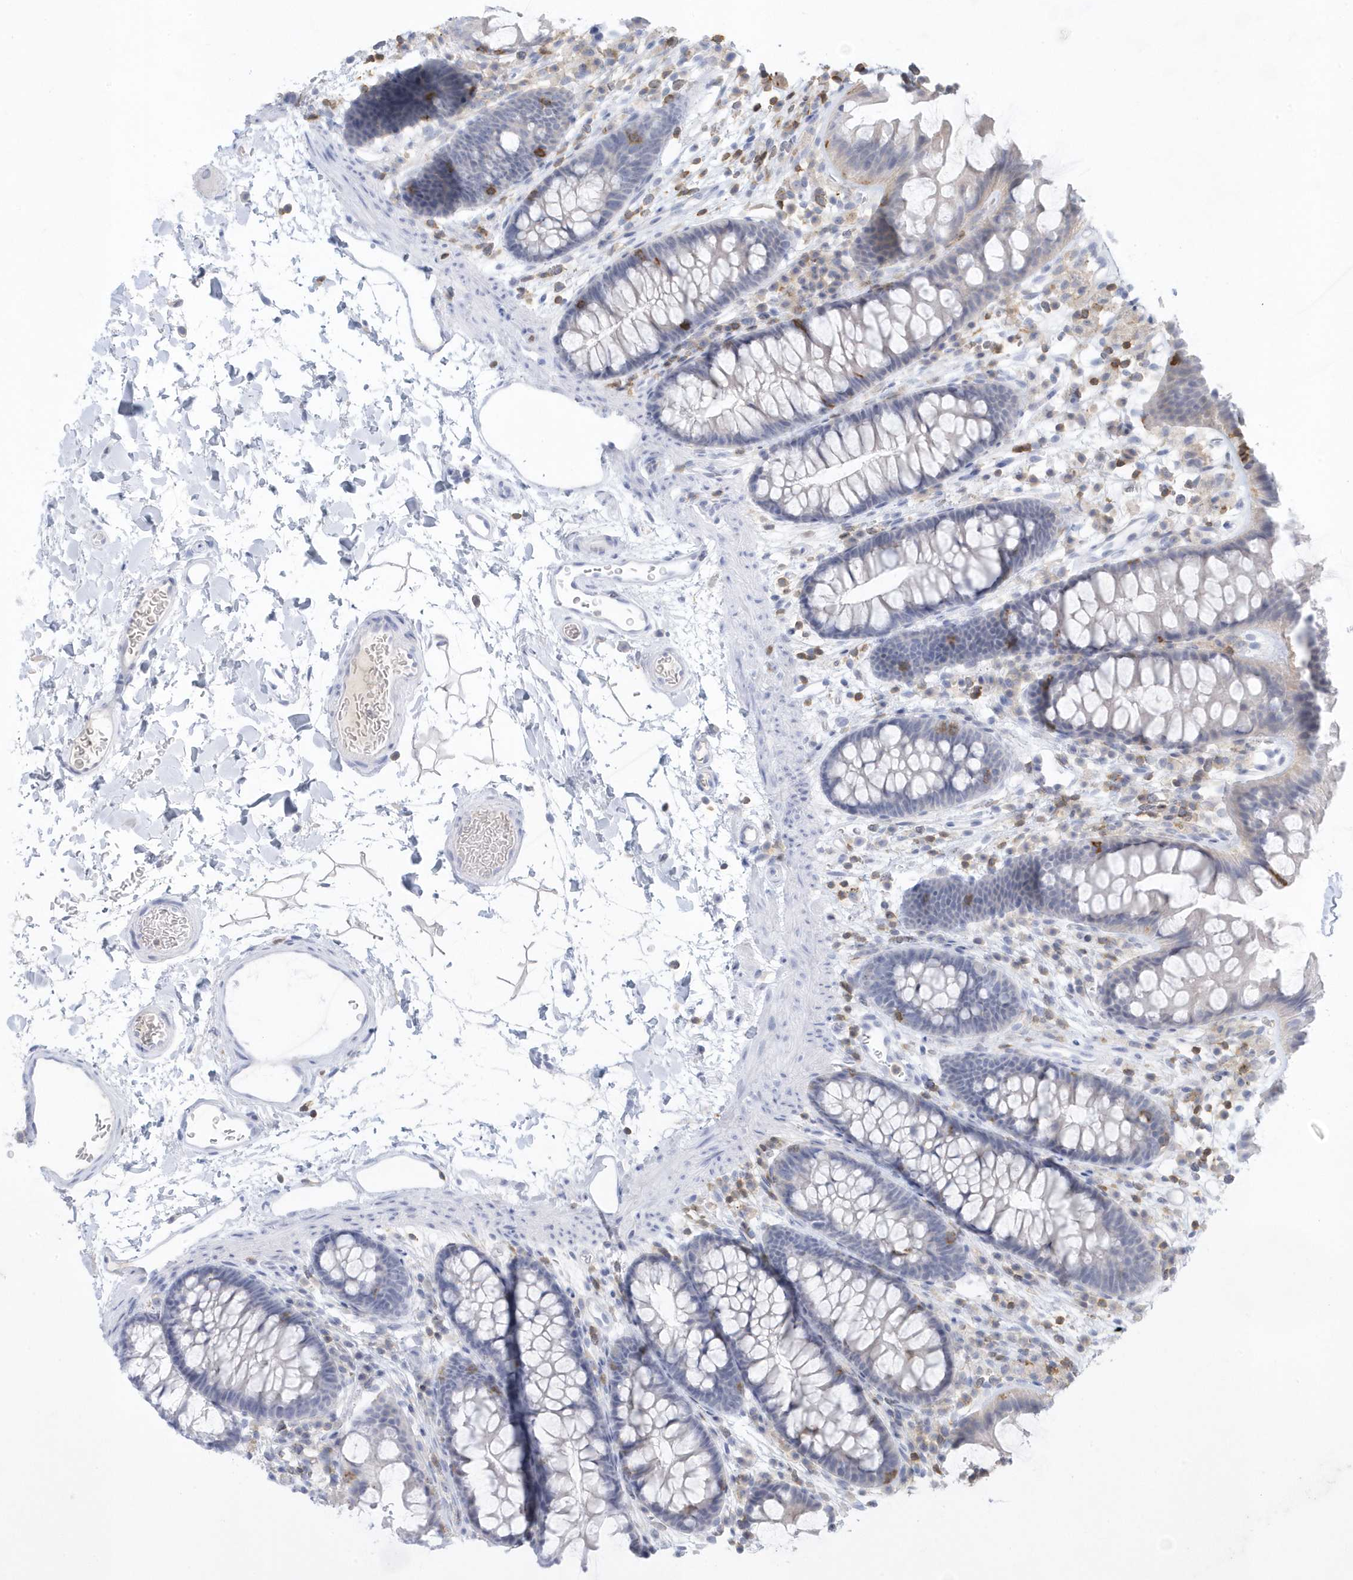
{"staining": {"intensity": "negative", "quantity": "none", "location": "none"}, "tissue": "colon", "cell_type": "Endothelial cells", "image_type": "normal", "snomed": [{"axis": "morphology", "description": "Normal tissue, NOS"}, {"axis": "topography", "description": "Colon"}], "caption": "Immunohistochemical staining of unremarkable human colon displays no significant positivity in endothelial cells.", "gene": "PSD4", "patient": {"sex": "female", "age": 62}}